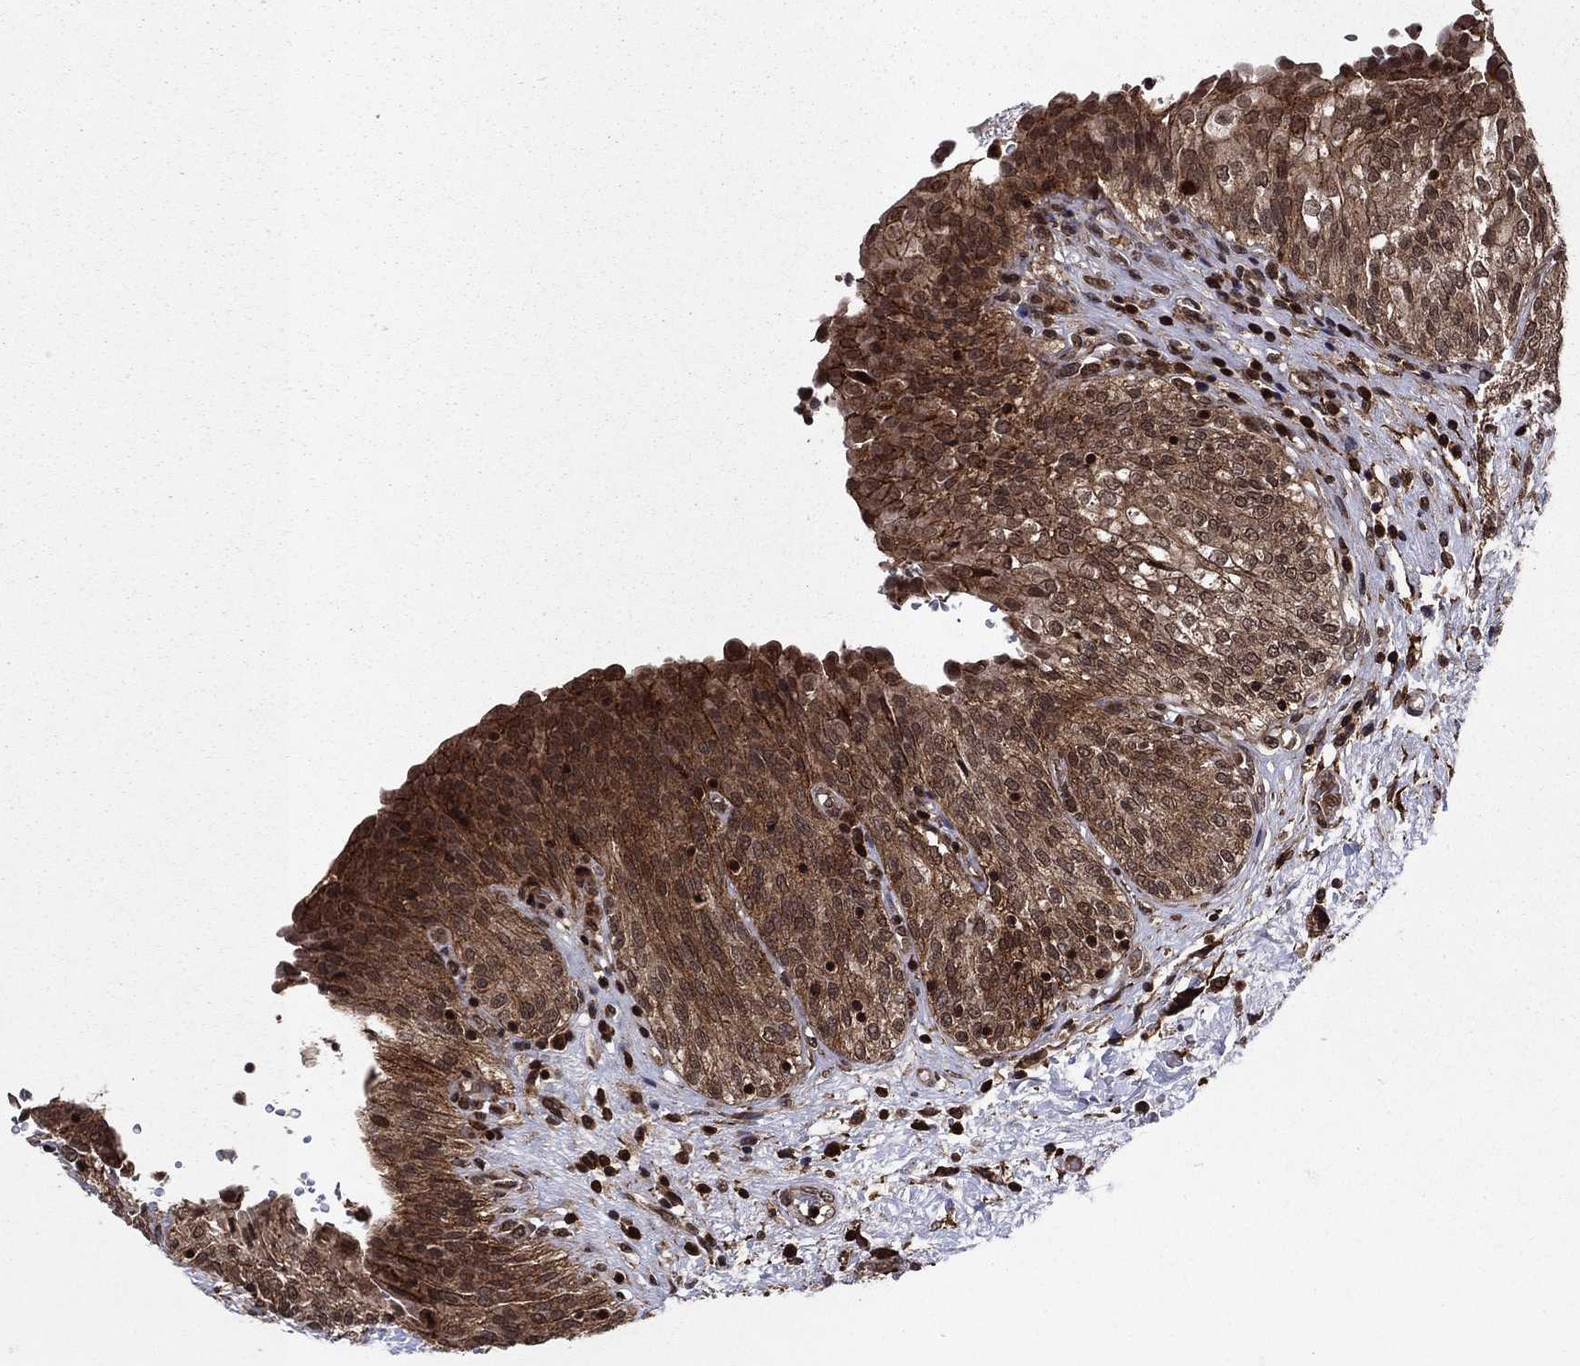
{"staining": {"intensity": "moderate", "quantity": "25%-75%", "location": "cytoplasmic/membranous,nuclear"}, "tissue": "urinary bladder", "cell_type": "Urothelial cells", "image_type": "normal", "snomed": [{"axis": "morphology", "description": "Normal tissue, NOS"}, {"axis": "morphology", "description": "Neoplasm, malignant, NOS"}, {"axis": "topography", "description": "Urinary bladder"}], "caption": "Immunohistochemistry image of benign human urinary bladder stained for a protein (brown), which reveals medium levels of moderate cytoplasmic/membranous,nuclear expression in about 25%-75% of urothelial cells.", "gene": "SSX2IP", "patient": {"sex": "male", "age": 68}}